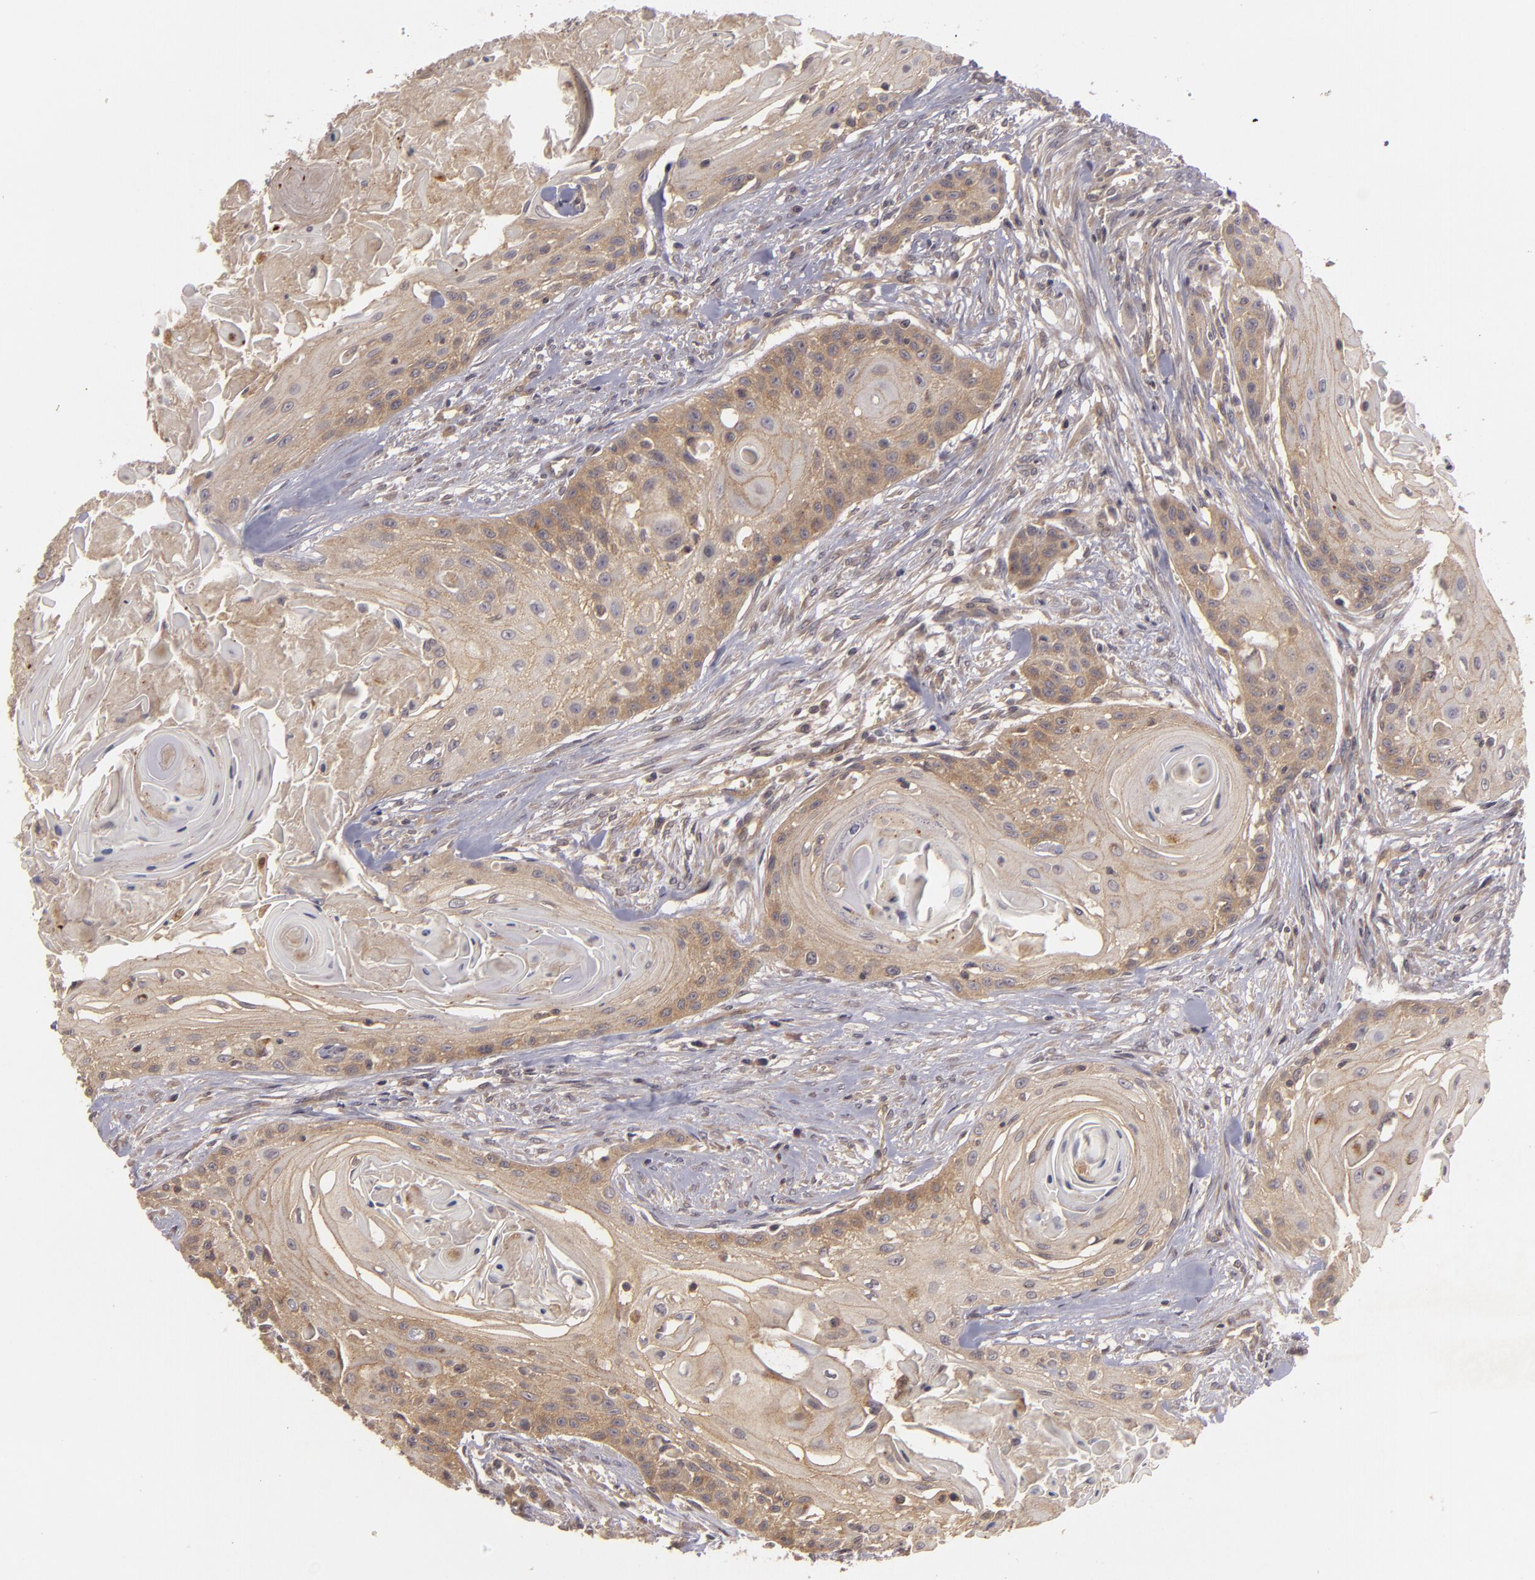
{"staining": {"intensity": "weak", "quantity": ">75%", "location": "cytoplasmic/membranous"}, "tissue": "head and neck cancer", "cell_type": "Tumor cells", "image_type": "cancer", "snomed": [{"axis": "morphology", "description": "Squamous cell carcinoma, NOS"}, {"axis": "morphology", "description": "Squamous cell carcinoma, metastatic, NOS"}, {"axis": "topography", "description": "Lymph node"}, {"axis": "topography", "description": "Salivary gland"}, {"axis": "topography", "description": "Head-Neck"}], "caption": "The image displays staining of head and neck cancer (metastatic squamous cell carcinoma), revealing weak cytoplasmic/membranous protein staining (brown color) within tumor cells.", "gene": "HRAS", "patient": {"sex": "female", "age": 74}}